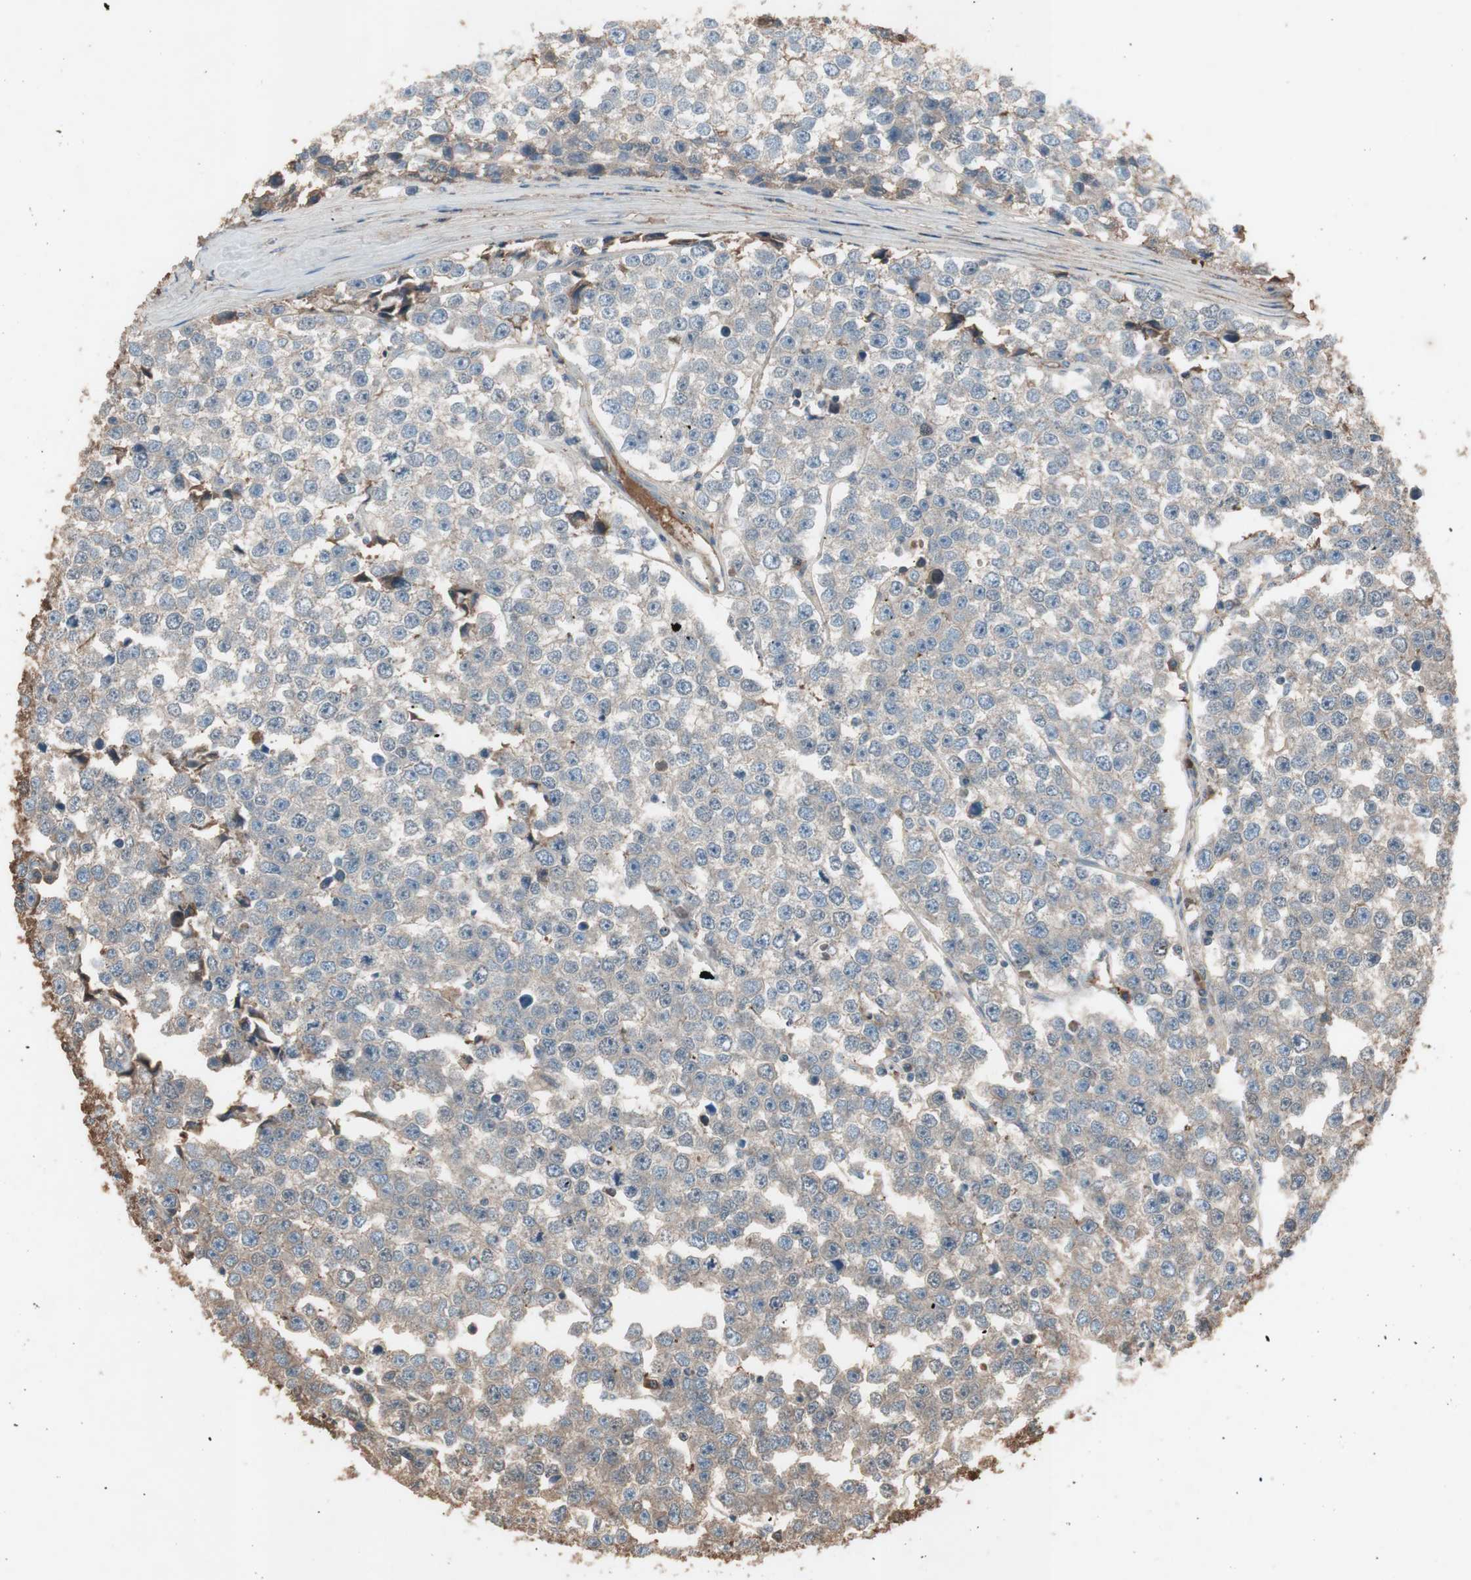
{"staining": {"intensity": "weak", "quantity": "25%-75%", "location": "cytoplasmic/membranous"}, "tissue": "testis cancer", "cell_type": "Tumor cells", "image_type": "cancer", "snomed": [{"axis": "morphology", "description": "Seminoma, NOS"}, {"axis": "morphology", "description": "Carcinoma, Embryonal, NOS"}, {"axis": "topography", "description": "Testis"}], "caption": "Weak cytoplasmic/membranous staining for a protein is identified in about 25%-75% of tumor cells of testis cancer using immunohistochemistry (IHC).", "gene": "MMP14", "patient": {"sex": "male", "age": 52}}